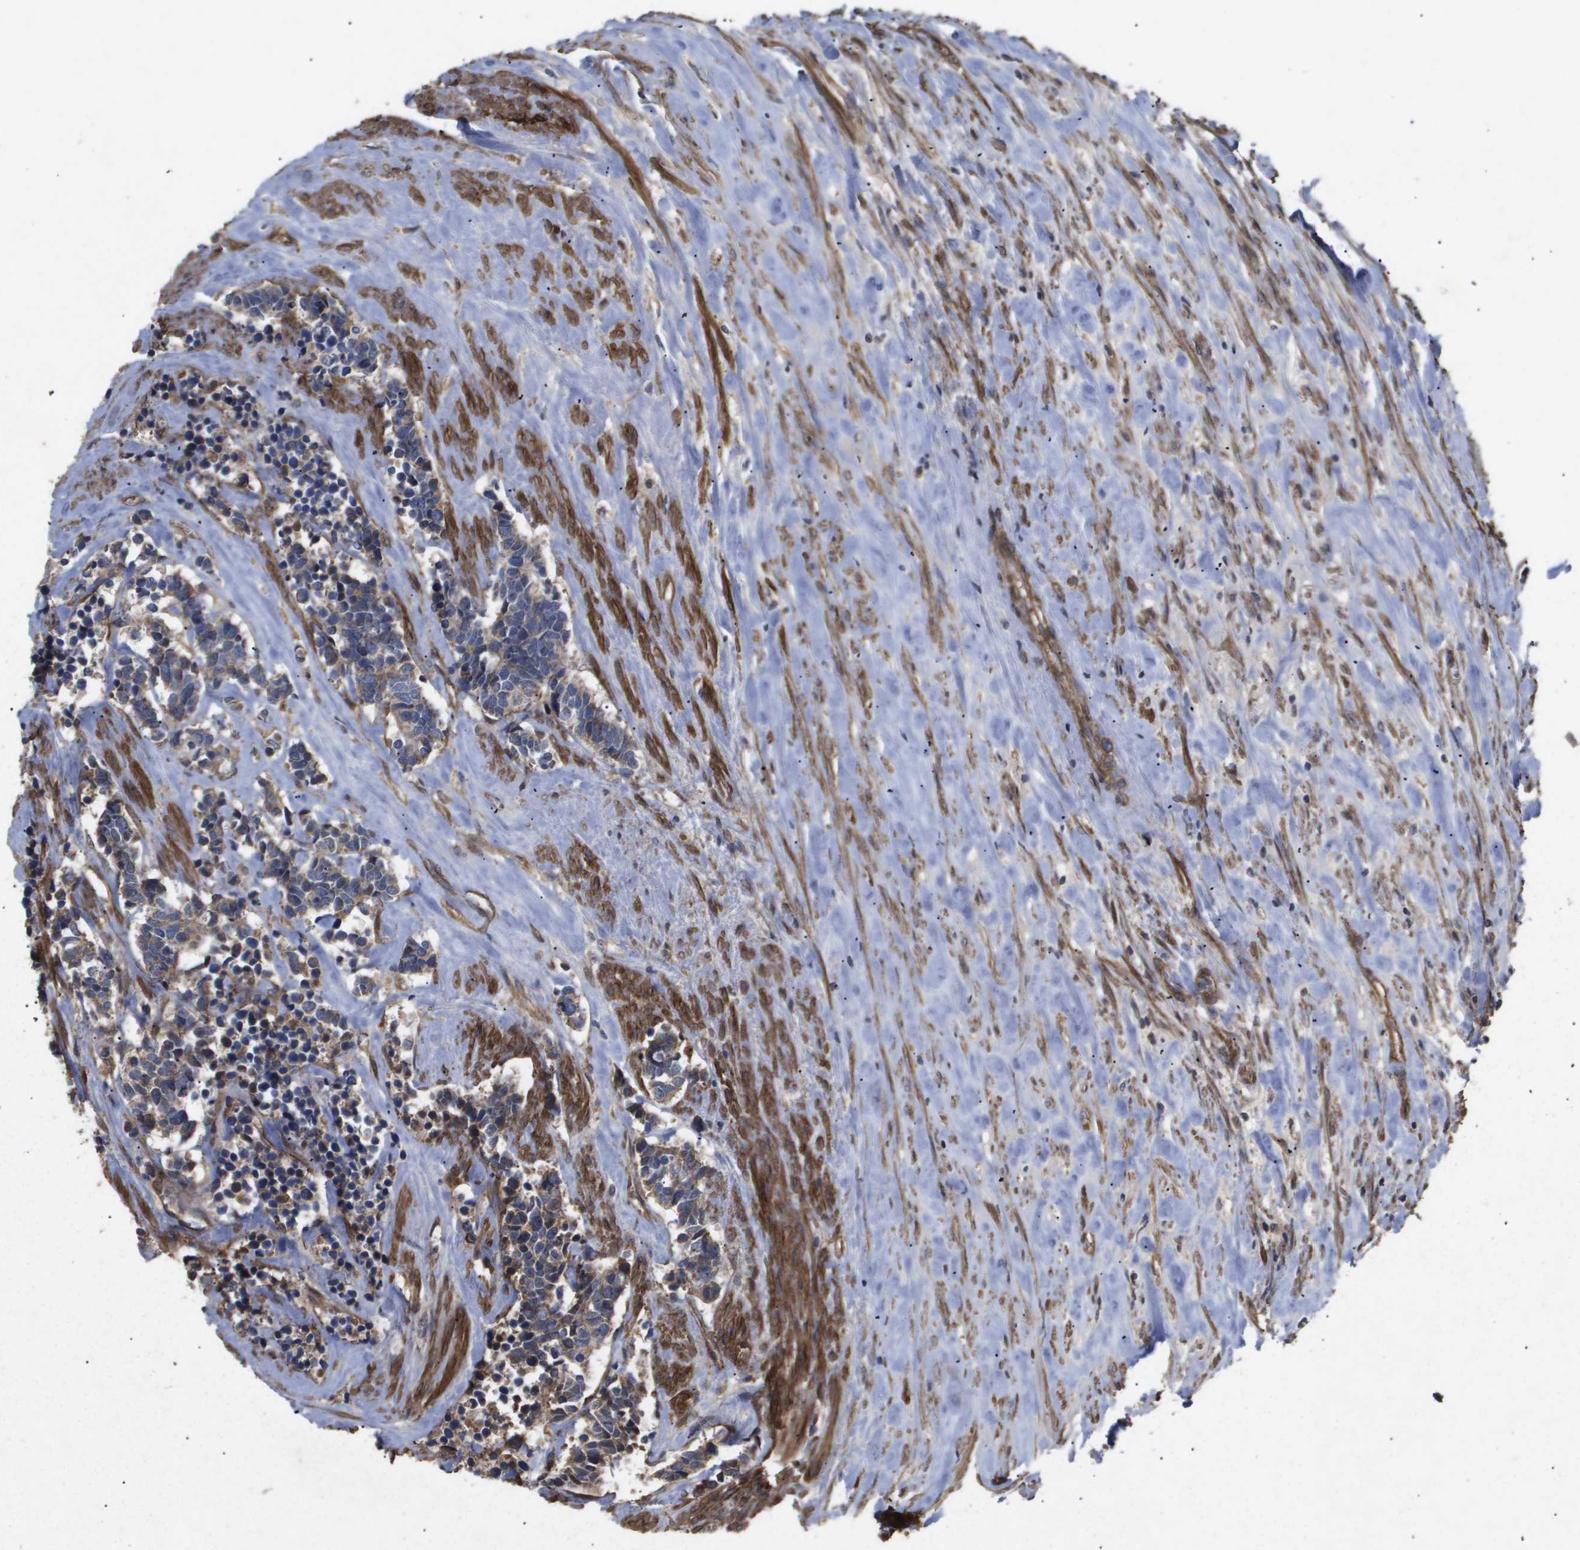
{"staining": {"intensity": "weak", "quantity": ">75%", "location": "cytoplasmic/membranous"}, "tissue": "carcinoid", "cell_type": "Tumor cells", "image_type": "cancer", "snomed": [{"axis": "morphology", "description": "Carcinoma, NOS"}, {"axis": "morphology", "description": "Carcinoid, malignant, NOS"}, {"axis": "topography", "description": "Urinary bladder"}], "caption": "Protein expression analysis of carcinoid displays weak cytoplasmic/membranous expression in approximately >75% of tumor cells.", "gene": "TNS1", "patient": {"sex": "male", "age": 57}}